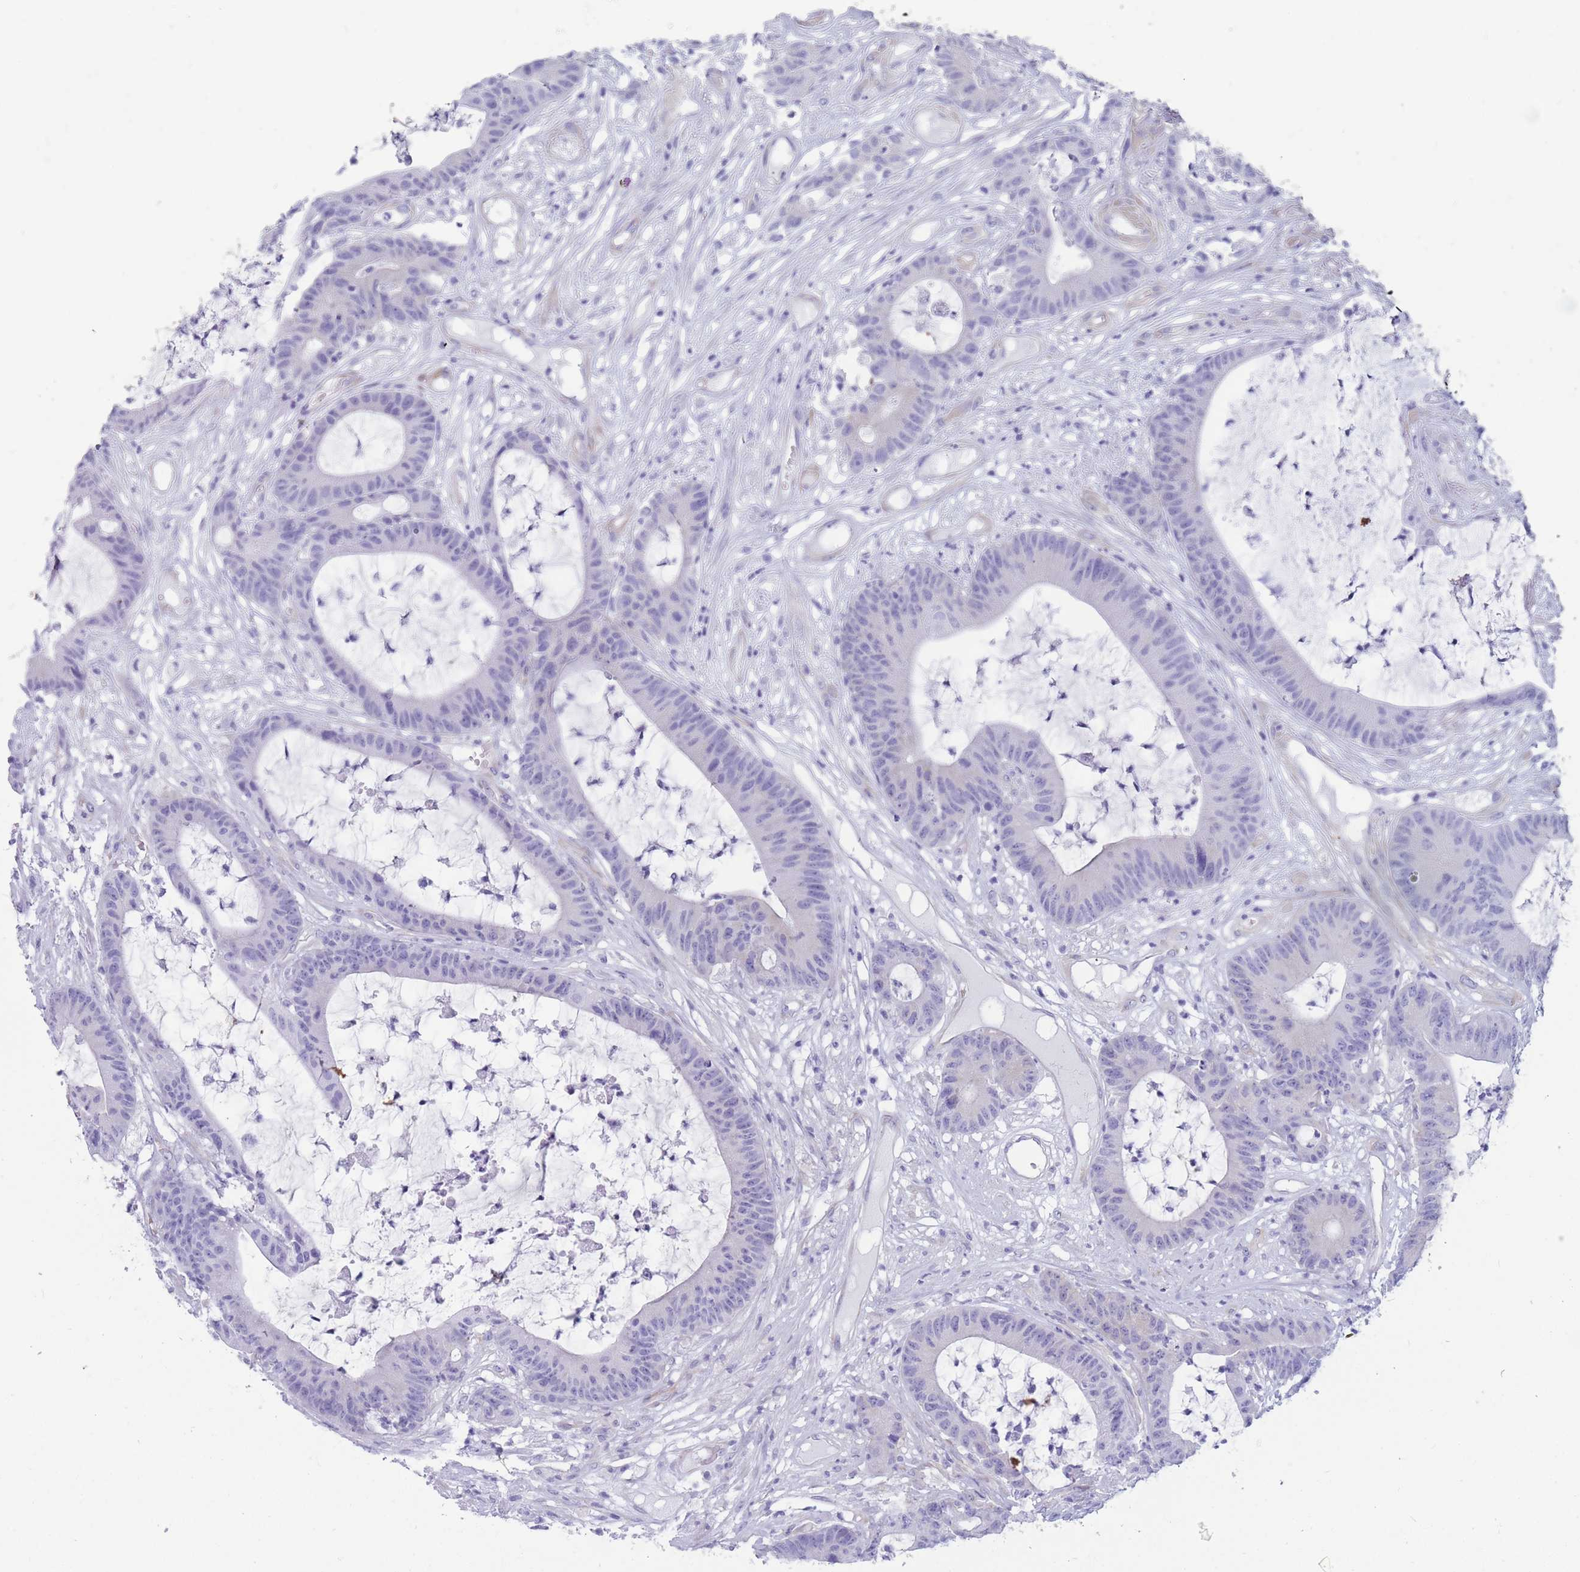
{"staining": {"intensity": "negative", "quantity": "none", "location": "none"}, "tissue": "colorectal cancer", "cell_type": "Tumor cells", "image_type": "cancer", "snomed": [{"axis": "morphology", "description": "Adenocarcinoma, NOS"}, {"axis": "topography", "description": "Colon"}], "caption": "Micrograph shows no protein positivity in tumor cells of colorectal adenocarcinoma tissue. Brightfield microscopy of immunohistochemistry stained with DAB (3,3'-diaminobenzidine) (brown) and hematoxylin (blue), captured at high magnification.", "gene": "MTSS2", "patient": {"sex": "female", "age": 84}}